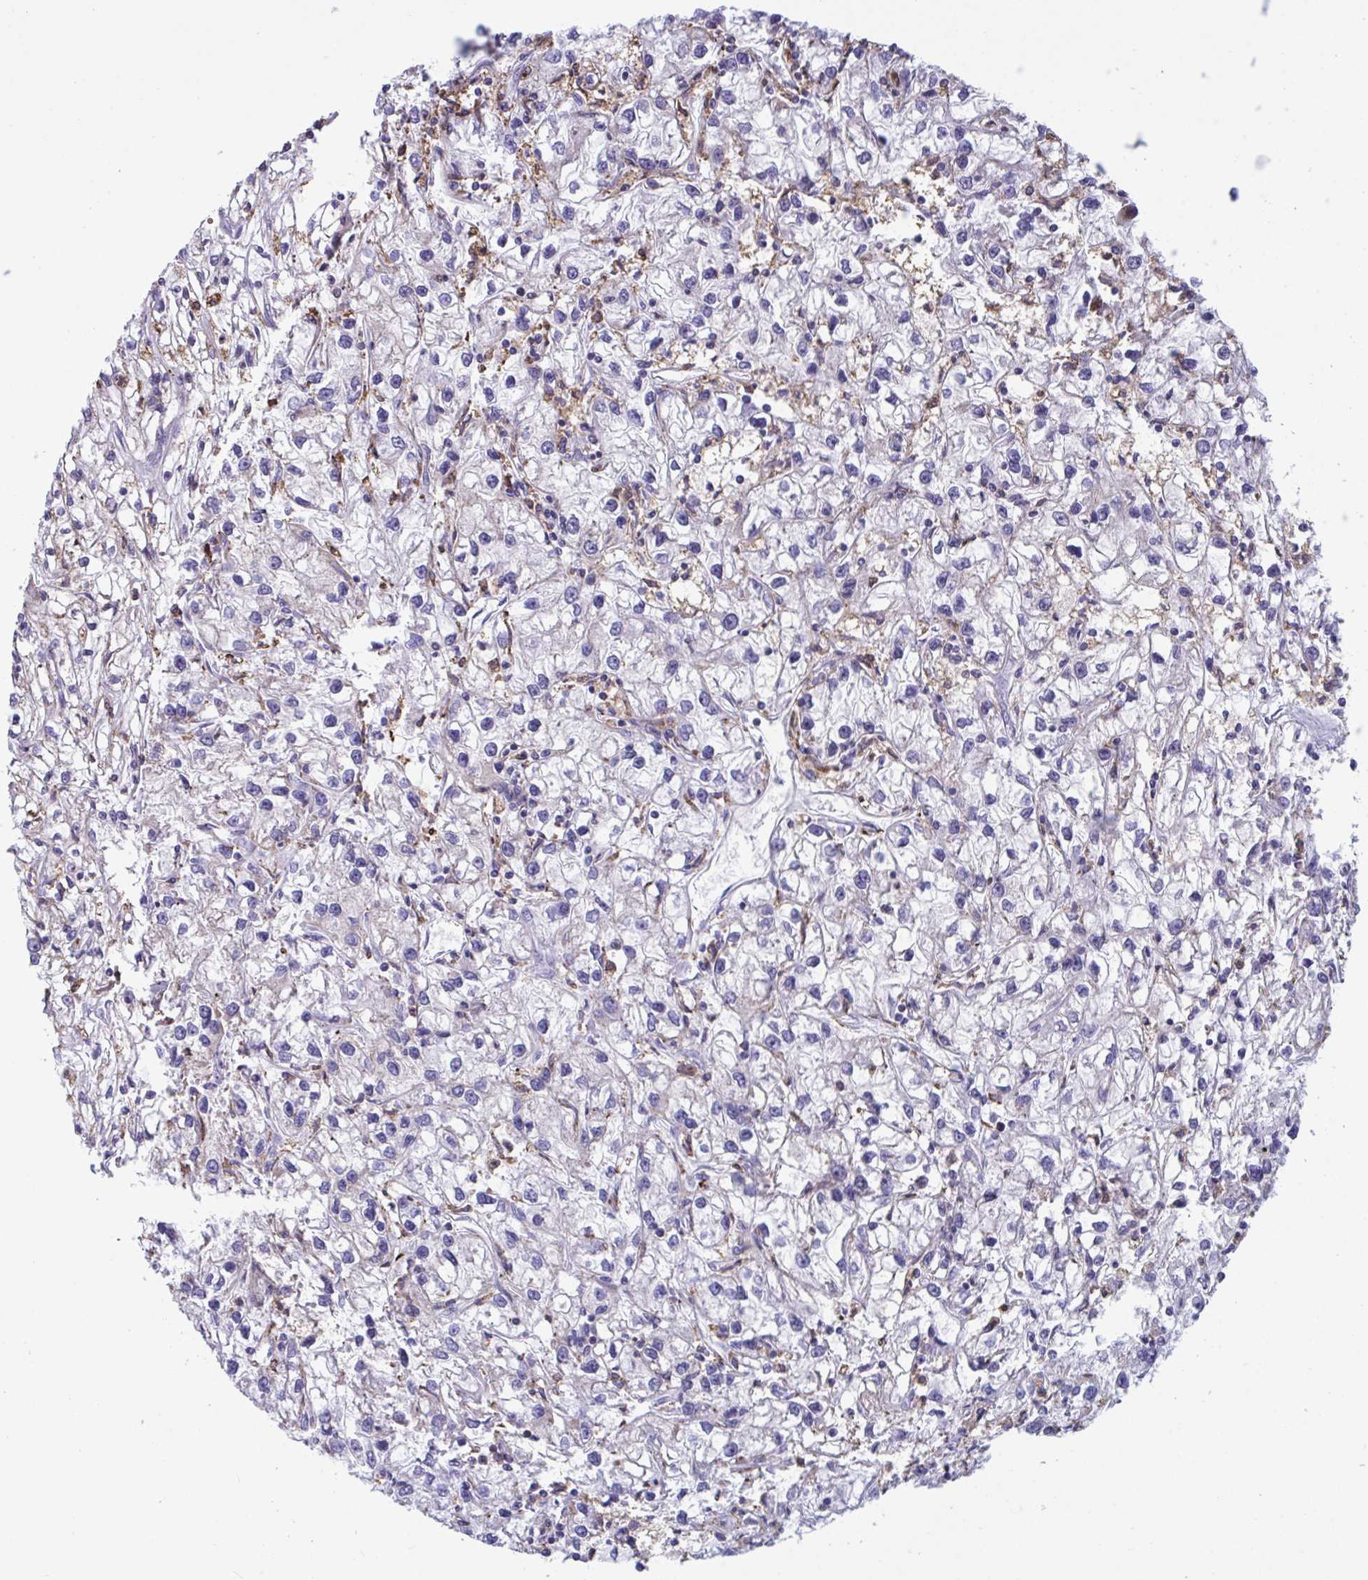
{"staining": {"intensity": "negative", "quantity": "none", "location": "none"}, "tissue": "renal cancer", "cell_type": "Tumor cells", "image_type": "cancer", "snomed": [{"axis": "morphology", "description": "Adenocarcinoma, NOS"}, {"axis": "topography", "description": "Kidney"}], "caption": "A photomicrograph of adenocarcinoma (renal) stained for a protein shows no brown staining in tumor cells.", "gene": "PEAK3", "patient": {"sex": "female", "age": 59}}